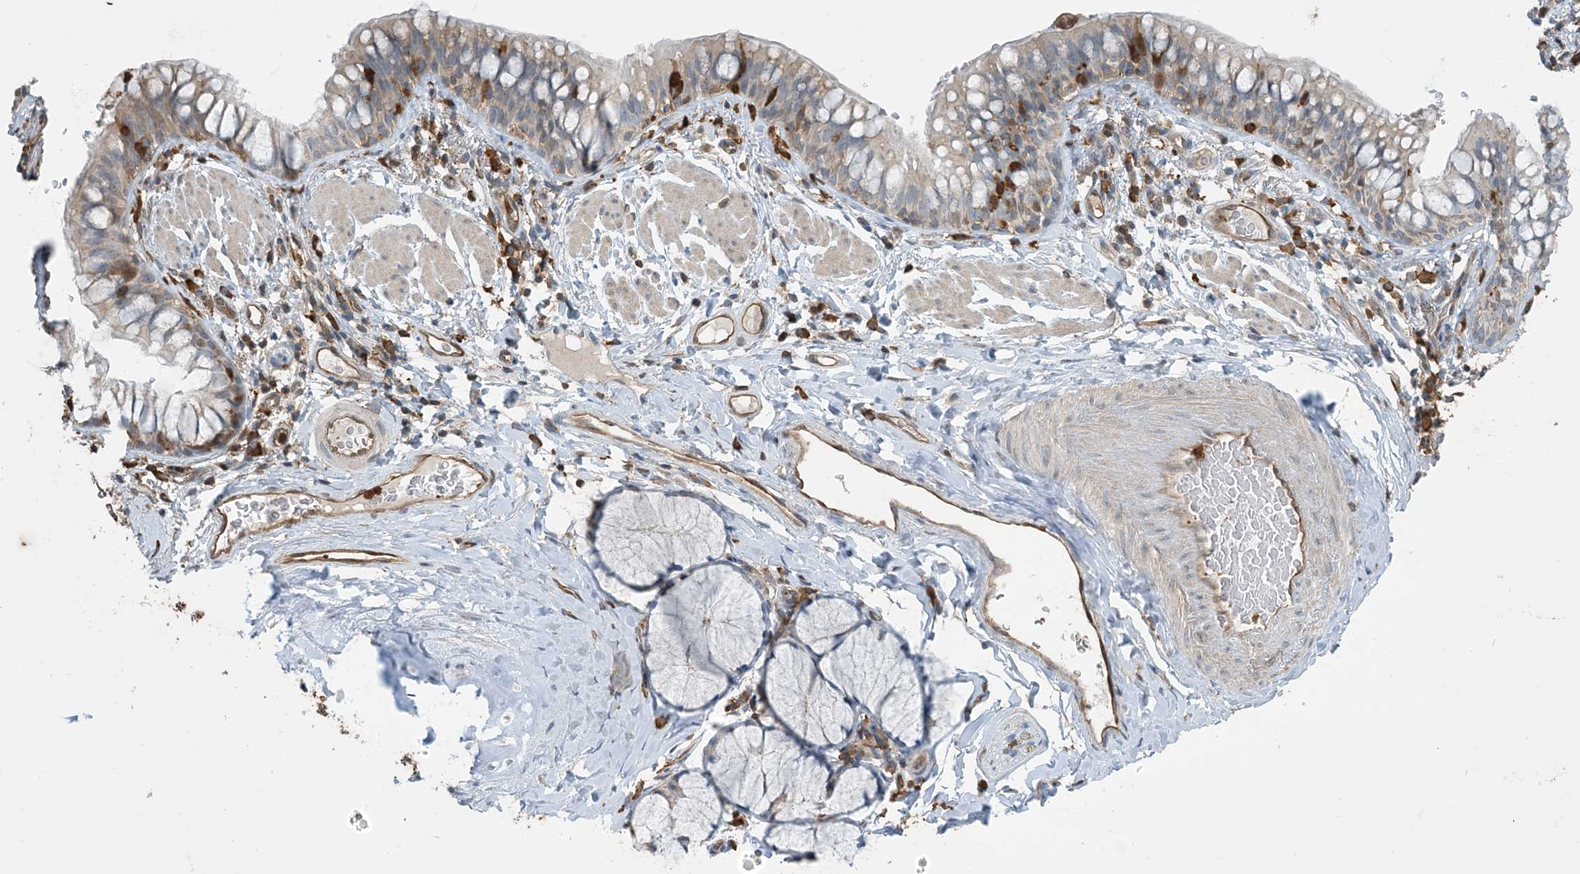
{"staining": {"intensity": "weak", "quantity": "<25%", "location": "cytoplasmic/membranous"}, "tissue": "bronchus", "cell_type": "Respiratory epithelial cells", "image_type": "normal", "snomed": [{"axis": "morphology", "description": "Normal tissue, NOS"}, {"axis": "topography", "description": "Cartilage tissue"}, {"axis": "topography", "description": "Bronchus"}], "caption": "This histopathology image is of unremarkable bronchus stained with IHC to label a protein in brown with the nuclei are counter-stained blue. There is no staining in respiratory epithelial cells. (DAB (3,3'-diaminobenzidine) immunohistochemistry, high magnification).", "gene": "TMSB4X", "patient": {"sex": "female", "age": 36}}